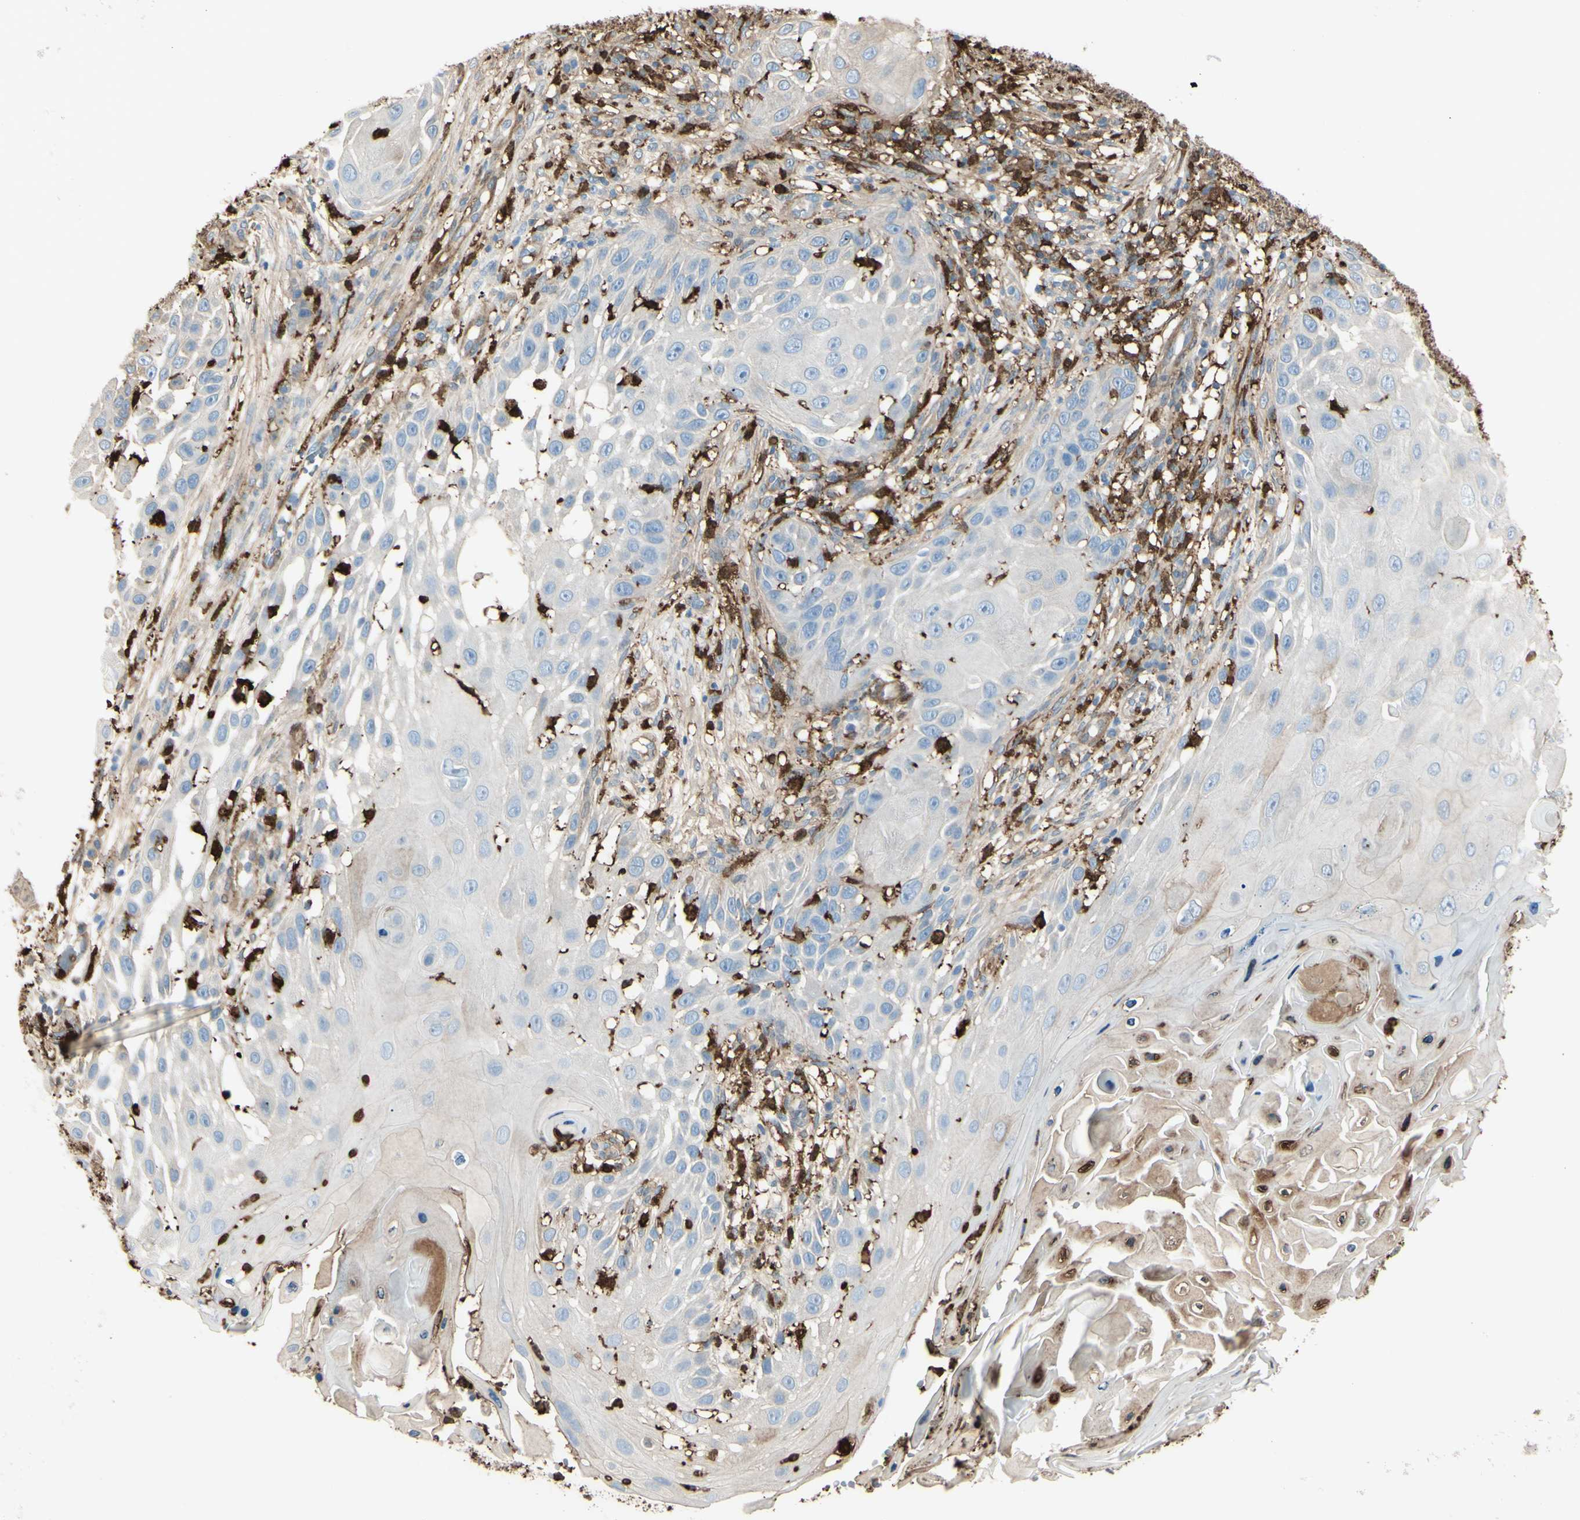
{"staining": {"intensity": "weak", "quantity": ">75%", "location": "cytoplasmic/membranous"}, "tissue": "skin cancer", "cell_type": "Tumor cells", "image_type": "cancer", "snomed": [{"axis": "morphology", "description": "Squamous cell carcinoma, NOS"}, {"axis": "topography", "description": "Skin"}], "caption": "Skin cancer stained with DAB immunohistochemistry (IHC) displays low levels of weak cytoplasmic/membranous staining in approximately >75% of tumor cells. (DAB (3,3'-diaminobenzidine) = brown stain, brightfield microscopy at high magnification).", "gene": "GSN", "patient": {"sex": "female", "age": 44}}